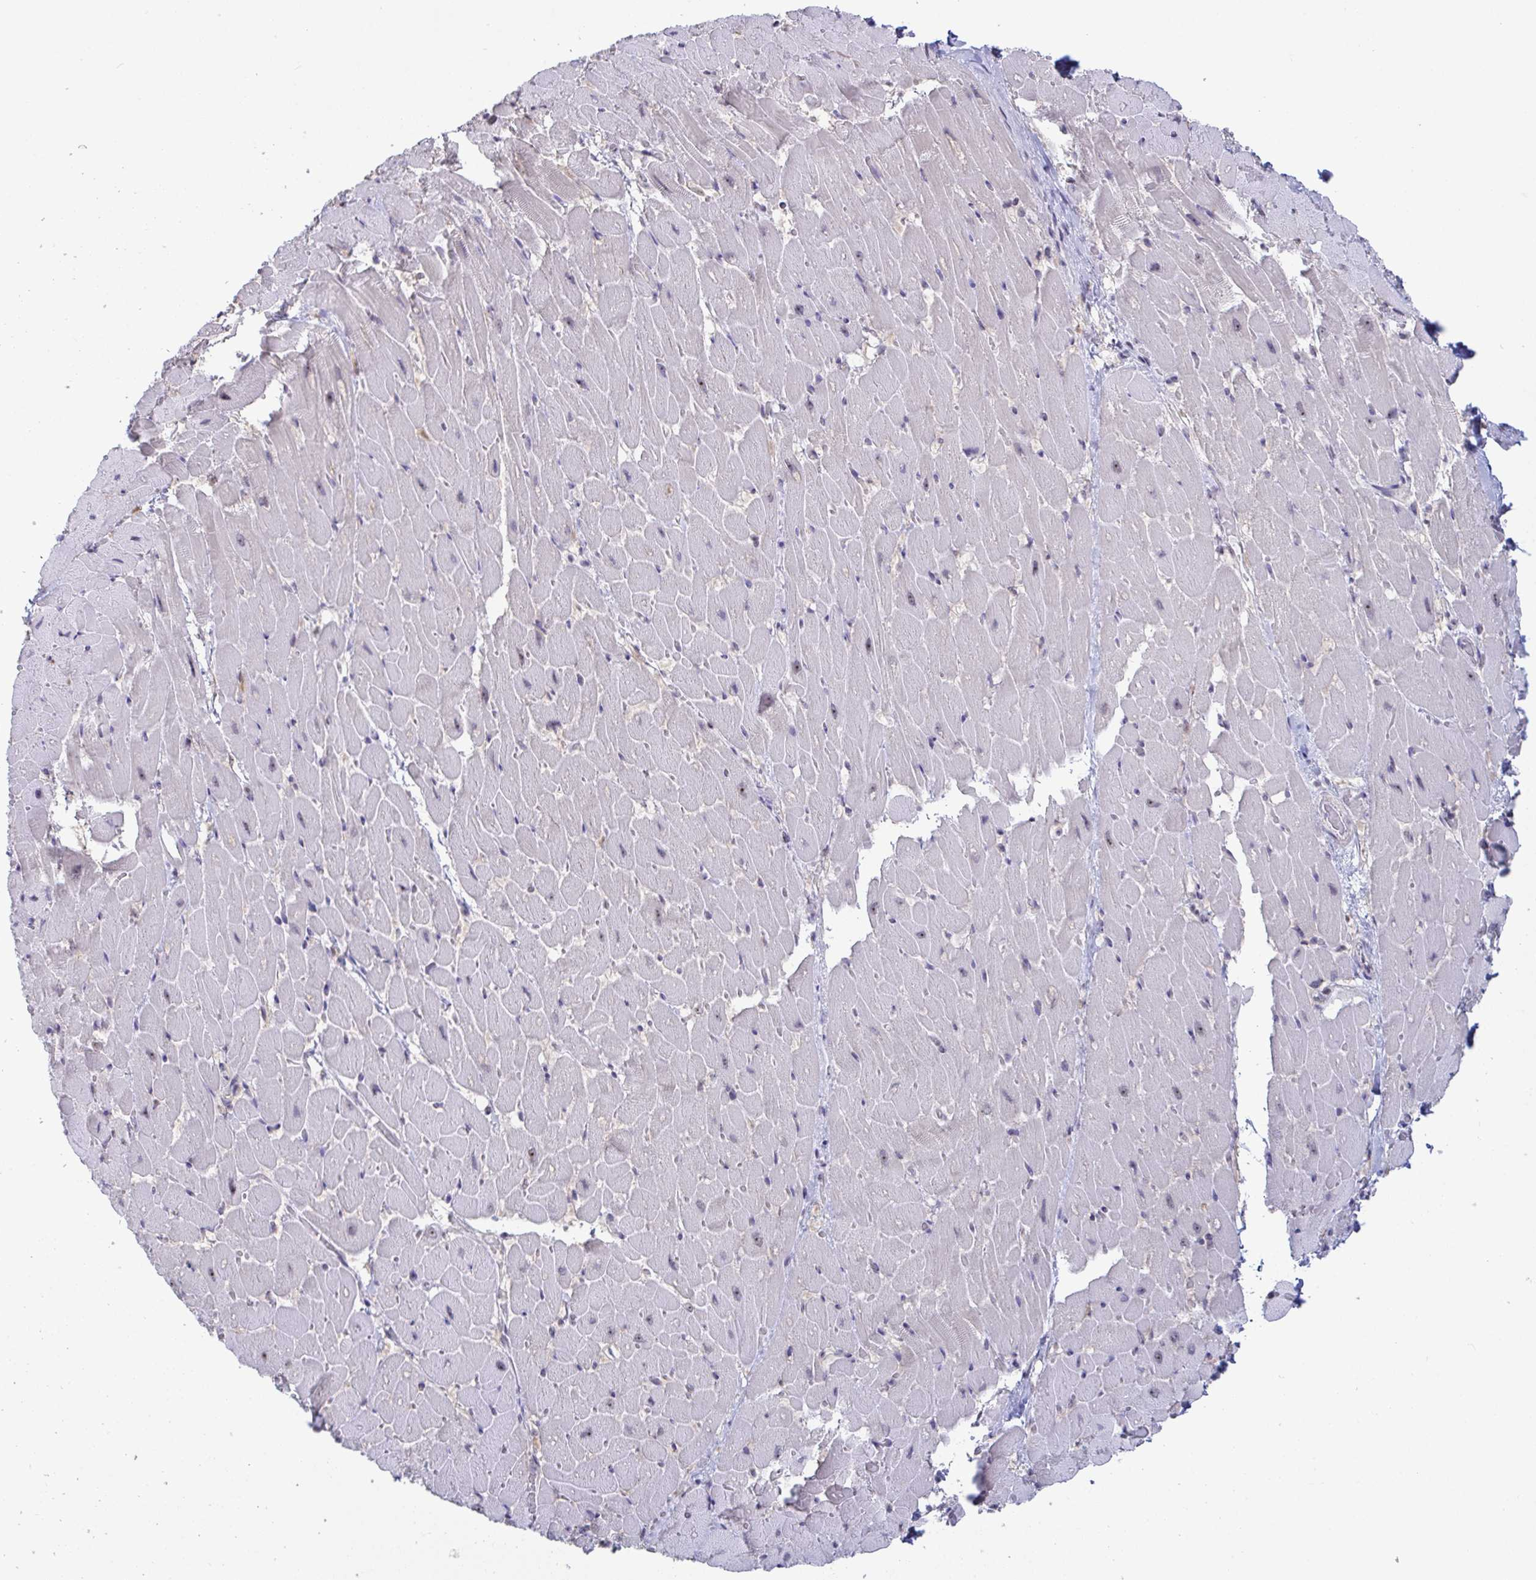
{"staining": {"intensity": "negative", "quantity": "none", "location": "none"}, "tissue": "heart muscle", "cell_type": "Cardiomyocytes", "image_type": "normal", "snomed": [{"axis": "morphology", "description": "Normal tissue, NOS"}, {"axis": "topography", "description": "Heart"}], "caption": "High power microscopy micrograph of an immunohistochemistry image of unremarkable heart muscle, revealing no significant expression in cardiomyocytes. (DAB (3,3'-diaminobenzidine) IHC, high magnification).", "gene": "SUPT16H", "patient": {"sex": "male", "age": 37}}